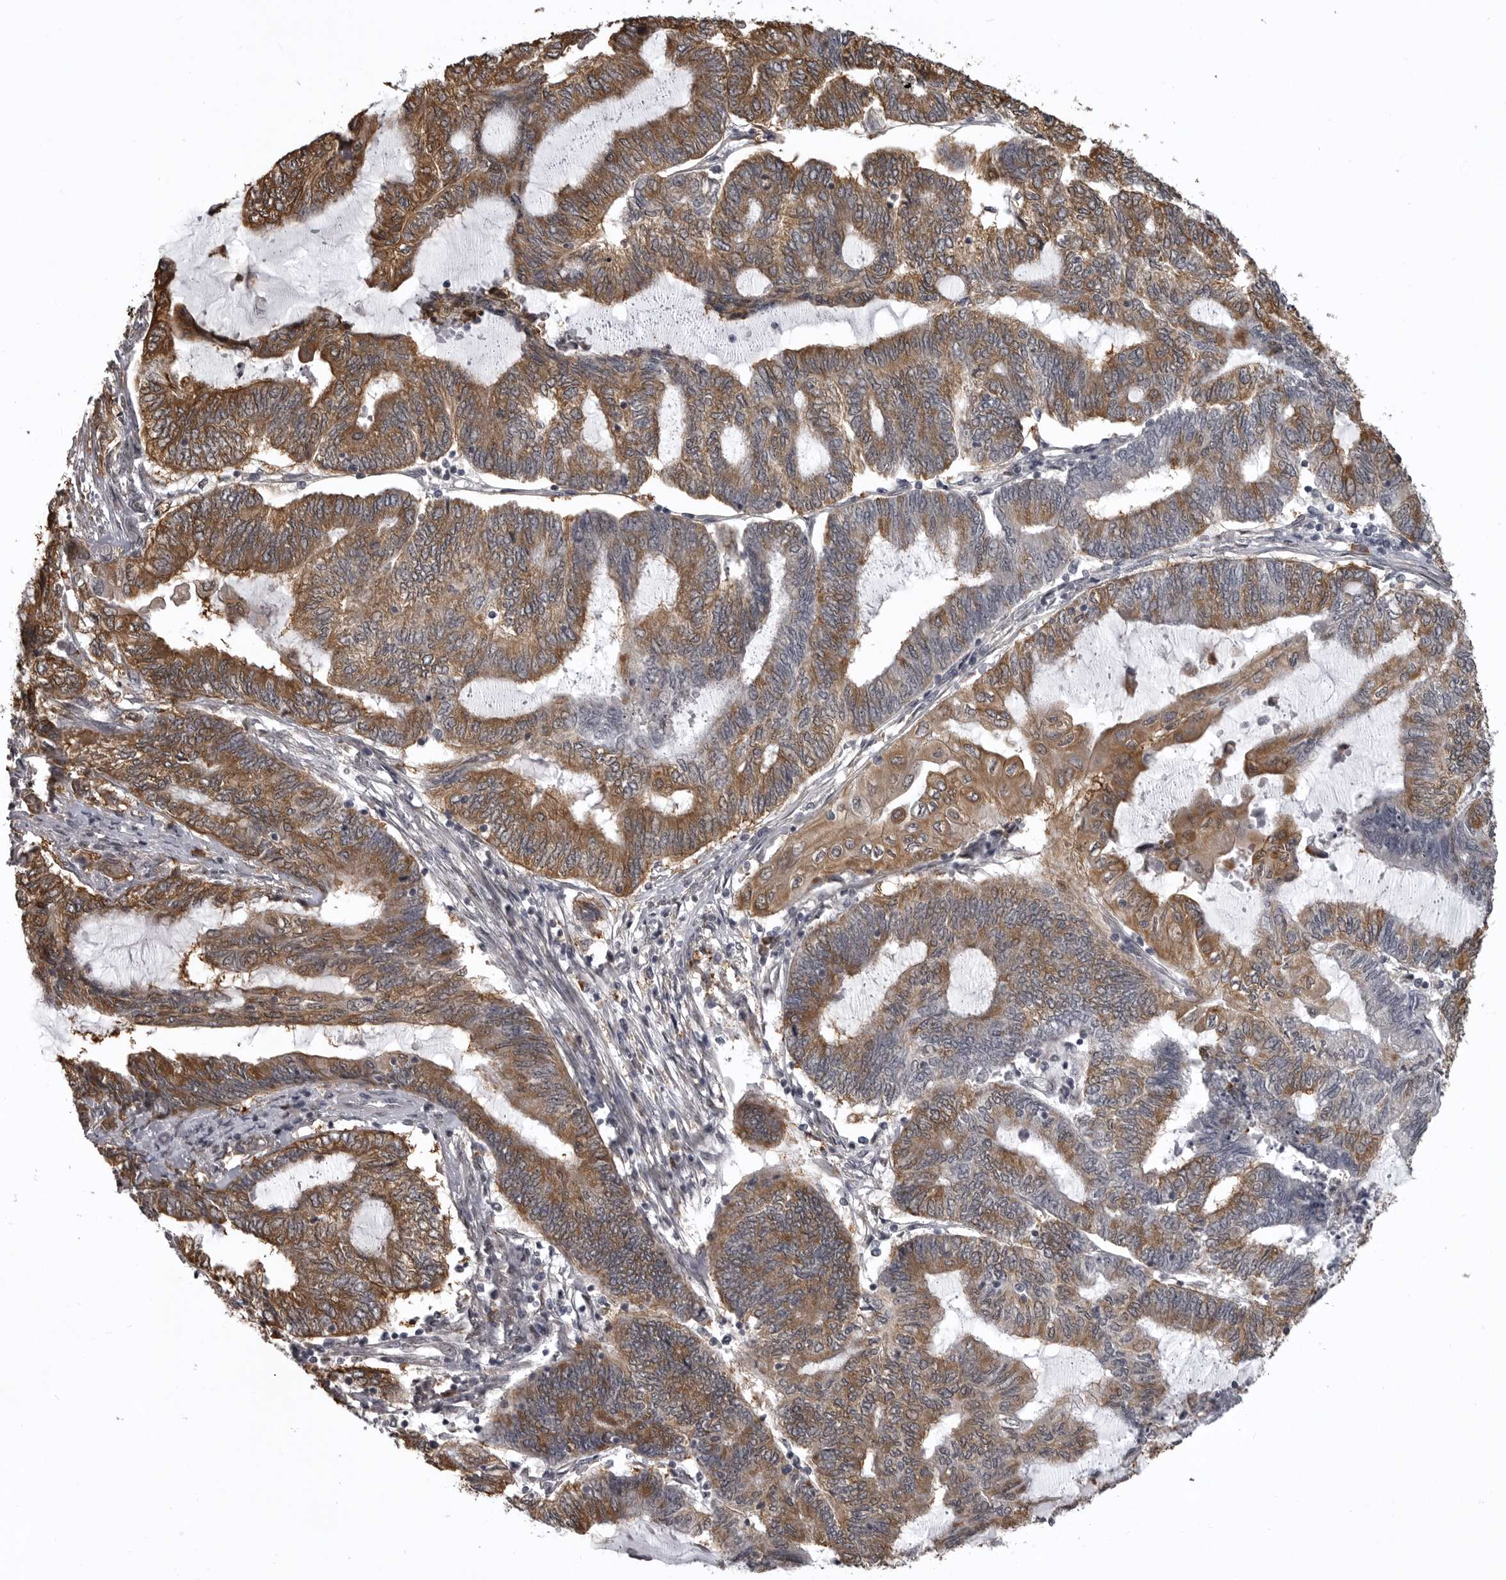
{"staining": {"intensity": "moderate", "quantity": "25%-75%", "location": "cytoplasmic/membranous"}, "tissue": "endometrial cancer", "cell_type": "Tumor cells", "image_type": "cancer", "snomed": [{"axis": "morphology", "description": "Adenocarcinoma, NOS"}, {"axis": "topography", "description": "Uterus"}, {"axis": "topography", "description": "Endometrium"}], "caption": "There is medium levels of moderate cytoplasmic/membranous positivity in tumor cells of endometrial cancer (adenocarcinoma), as demonstrated by immunohistochemical staining (brown color).", "gene": "SNX16", "patient": {"sex": "female", "age": 70}}